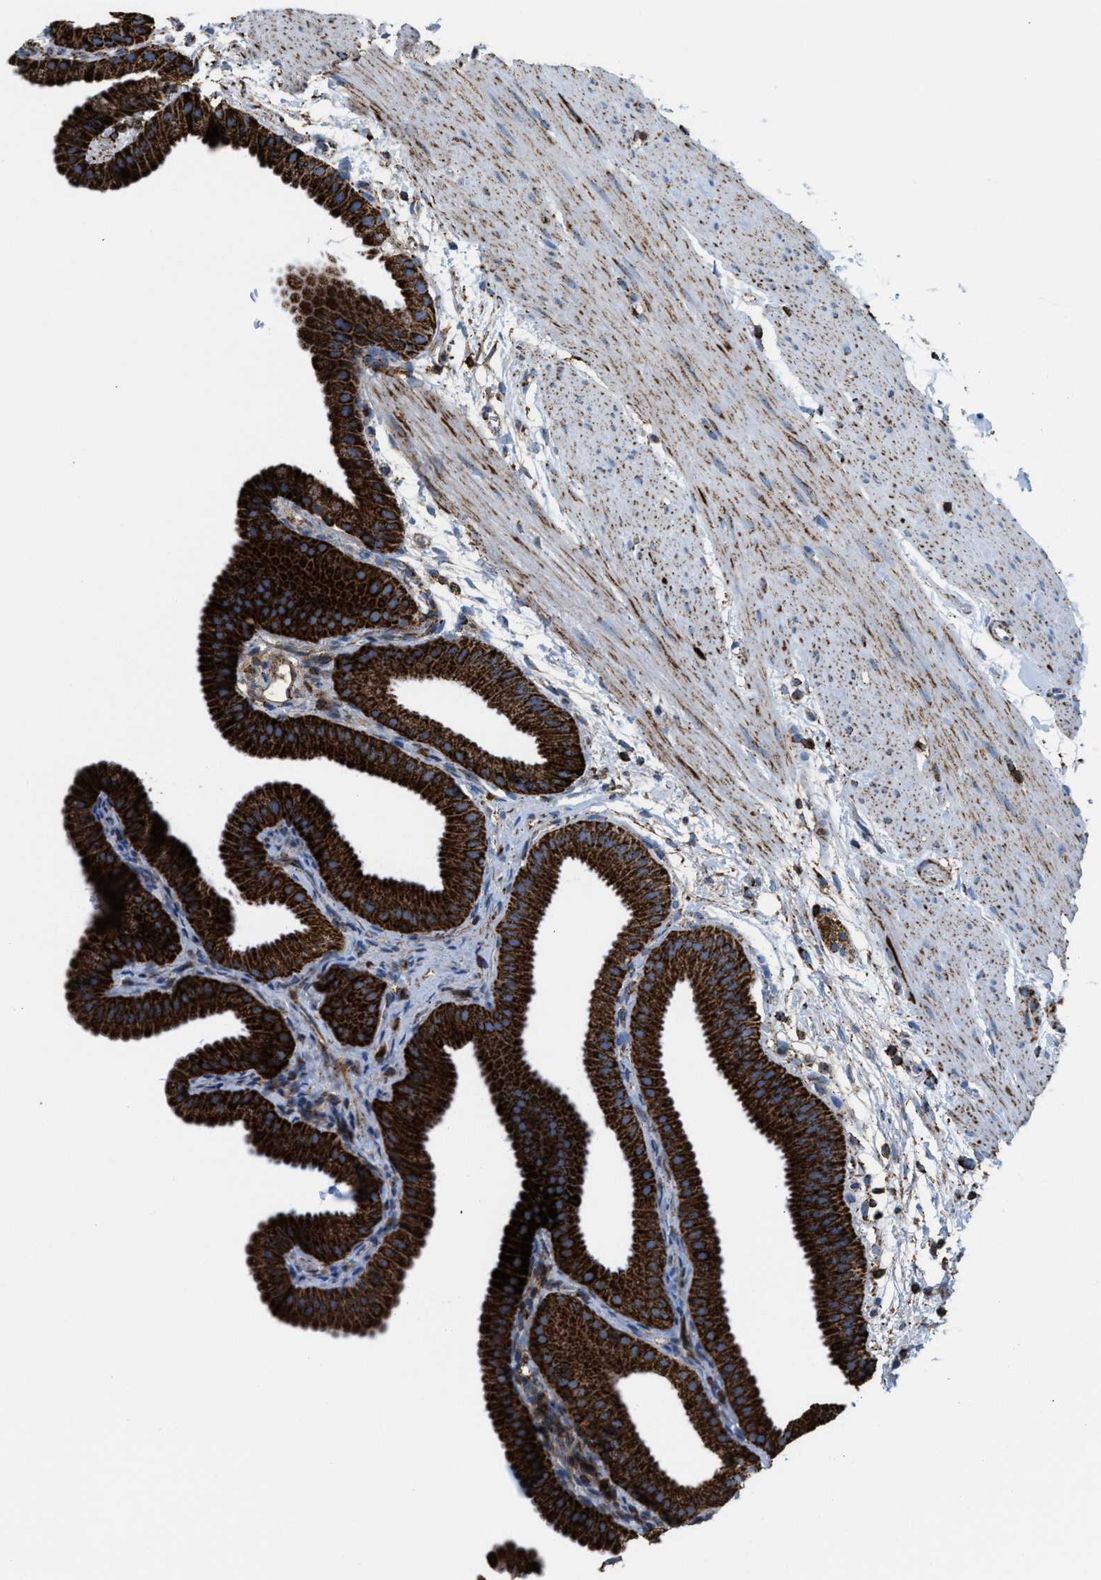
{"staining": {"intensity": "strong", "quantity": ">75%", "location": "cytoplasmic/membranous"}, "tissue": "gallbladder", "cell_type": "Glandular cells", "image_type": "normal", "snomed": [{"axis": "morphology", "description": "Normal tissue, NOS"}, {"axis": "topography", "description": "Gallbladder"}], "caption": "The photomicrograph displays immunohistochemical staining of benign gallbladder. There is strong cytoplasmic/membranous positivity is present in about >75% of glandular cells.", "gene": "ECHS1", "patient": {"sex": "female", "age": 64}}